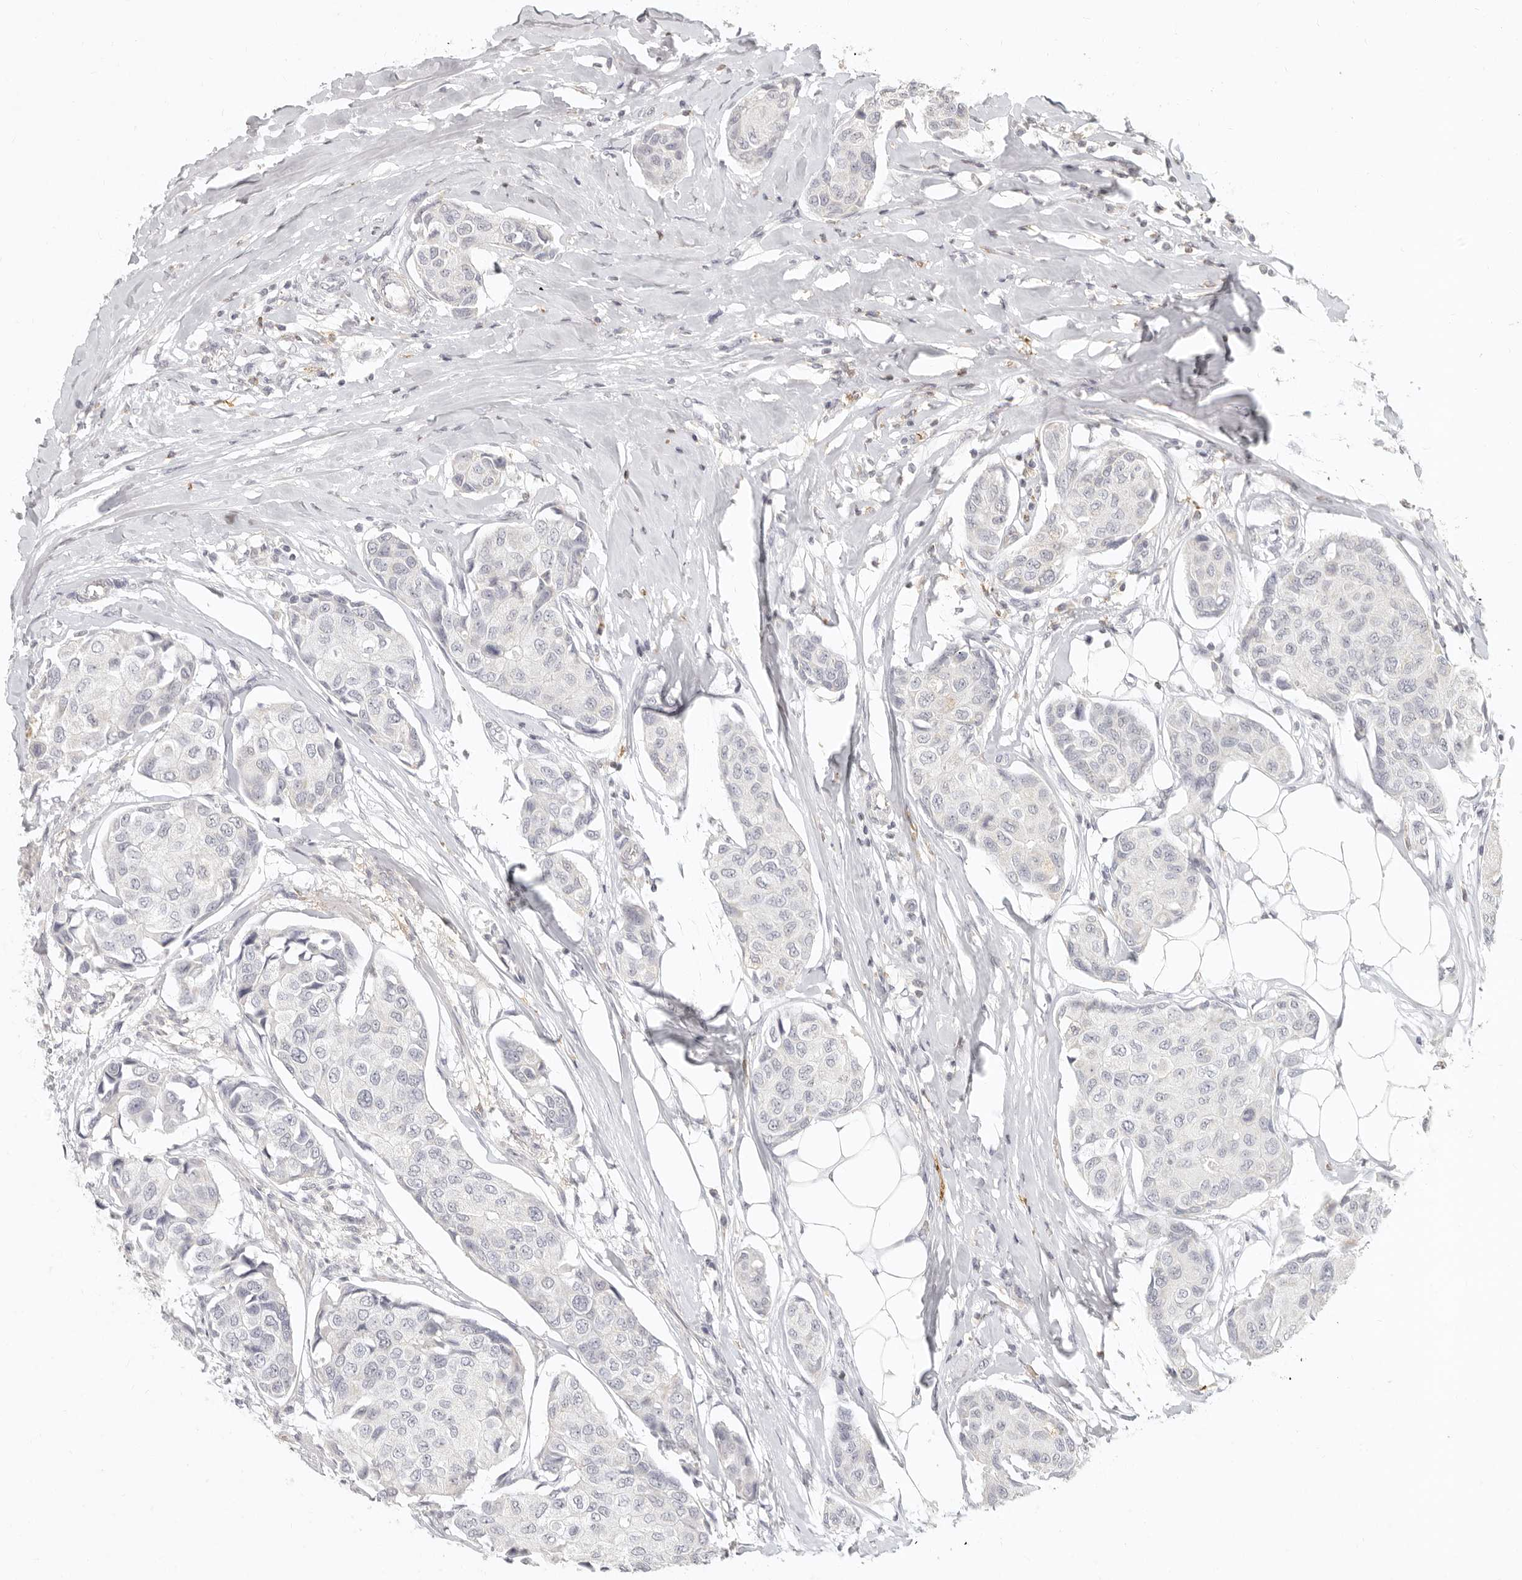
{"staining": {"intensity": "negative", "quantity": "none", "location": "none"}, "tissue": "breast cancer", "cell_type": "Tumor cells", "image_type": "cancer", "snomed": [{"axis": "morphology", "description": "Duct carcinoma"}, {"axis": "topography", "description": "Breast"}], "caption": "Micrograph shows no significant protein staining in tumor cells of infiltrating ductal carcinoma (breast). (DAB IHC with hematoxylin counter stain).", "gene": "NIBAN1", "patient": {"sex": "female", "age": 80}}